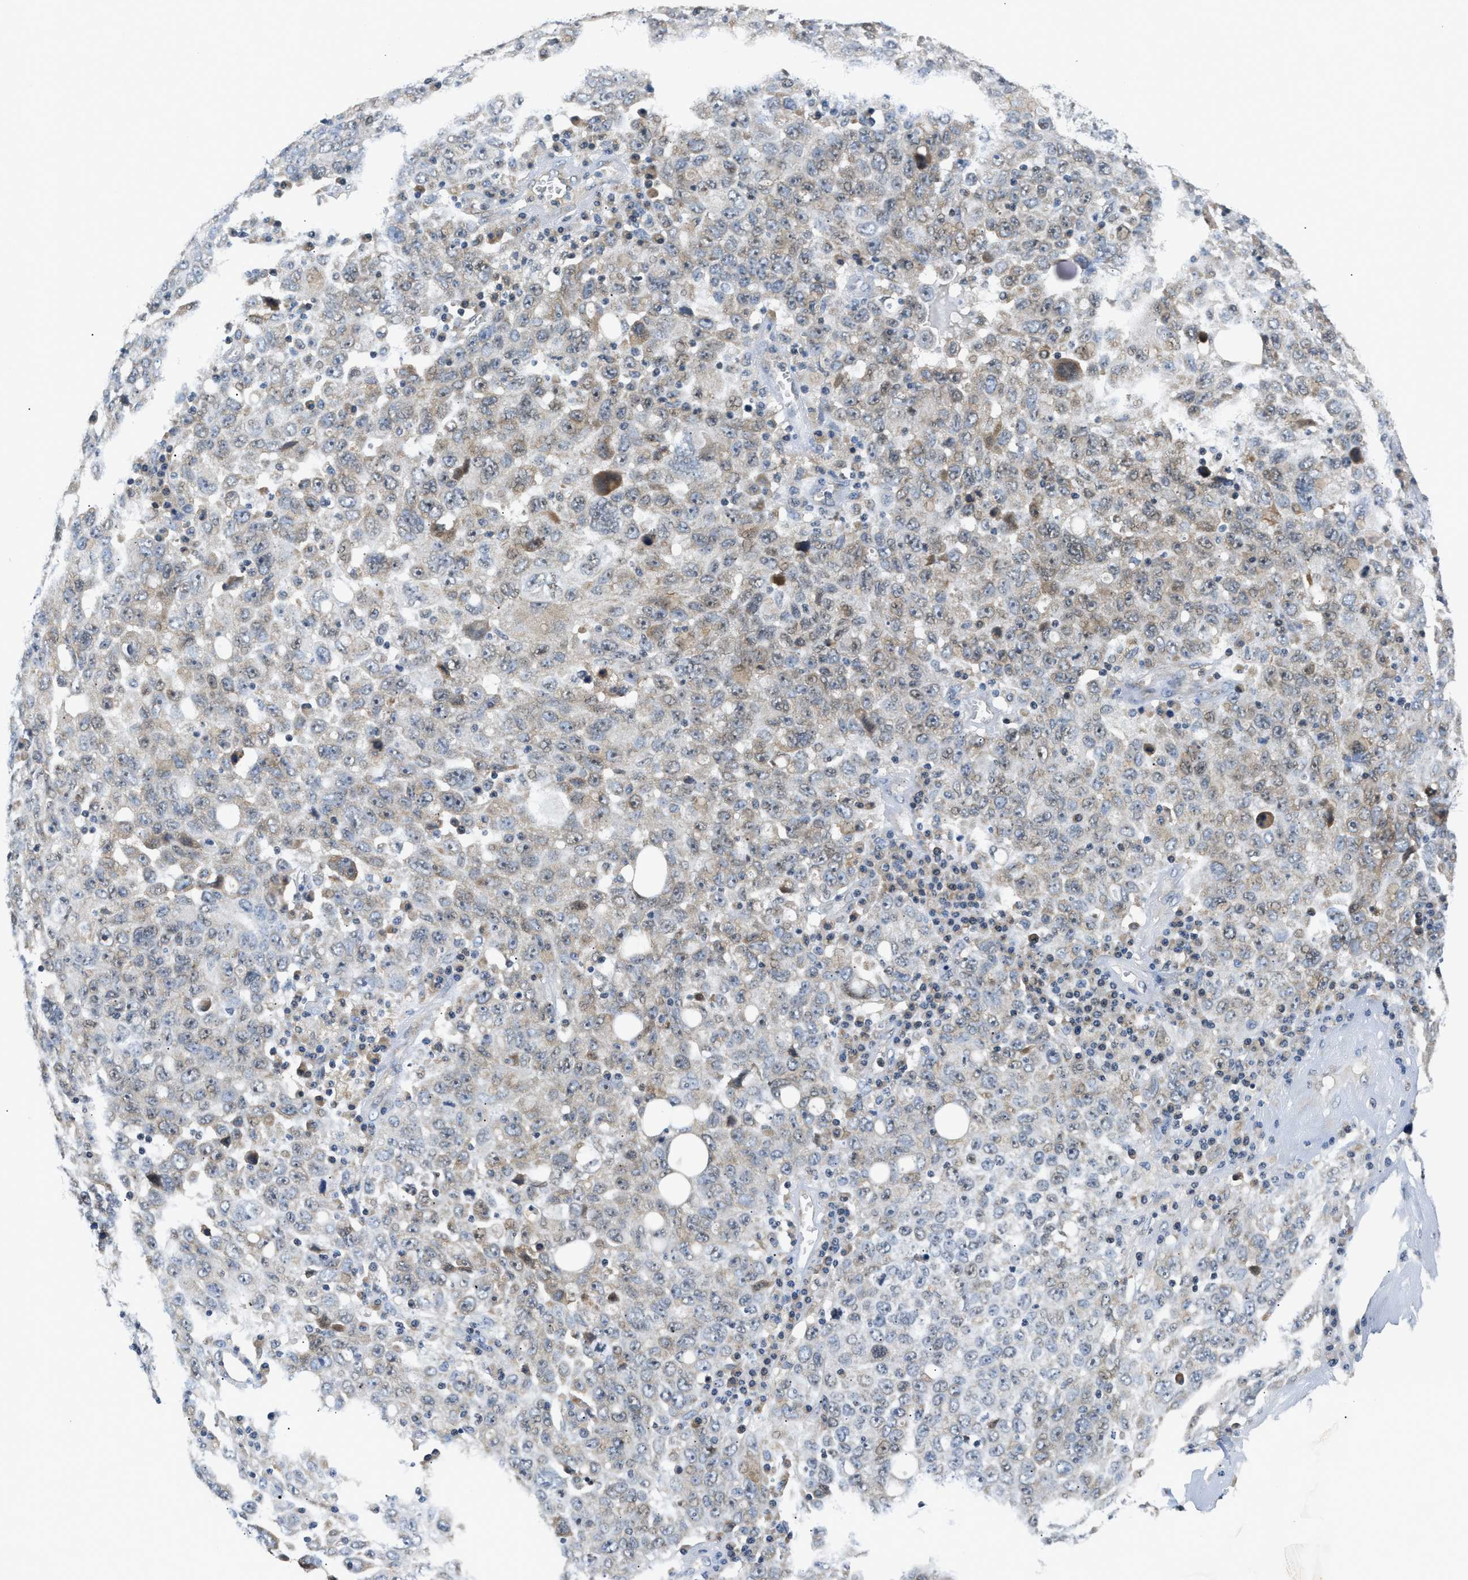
{"staining": {"intensity": "weak", "quantity": "<25%", "location": "cytoplasmic/membranous"}, "tissue": "ovarian cancer", "cell_type": "Tumor cells", "image_type": "cancer", "snomed": [{"axis": "morphology", "description": "Carcinoma, endometroid"}, {"axis": "topography", "description": "Ovary"}], "caption": "Tumor cells show no significant protein expression in ovarian endometroid carcinoma.", "gene": "TNIP2", "patient": {"sex": "female", "age": 62}}